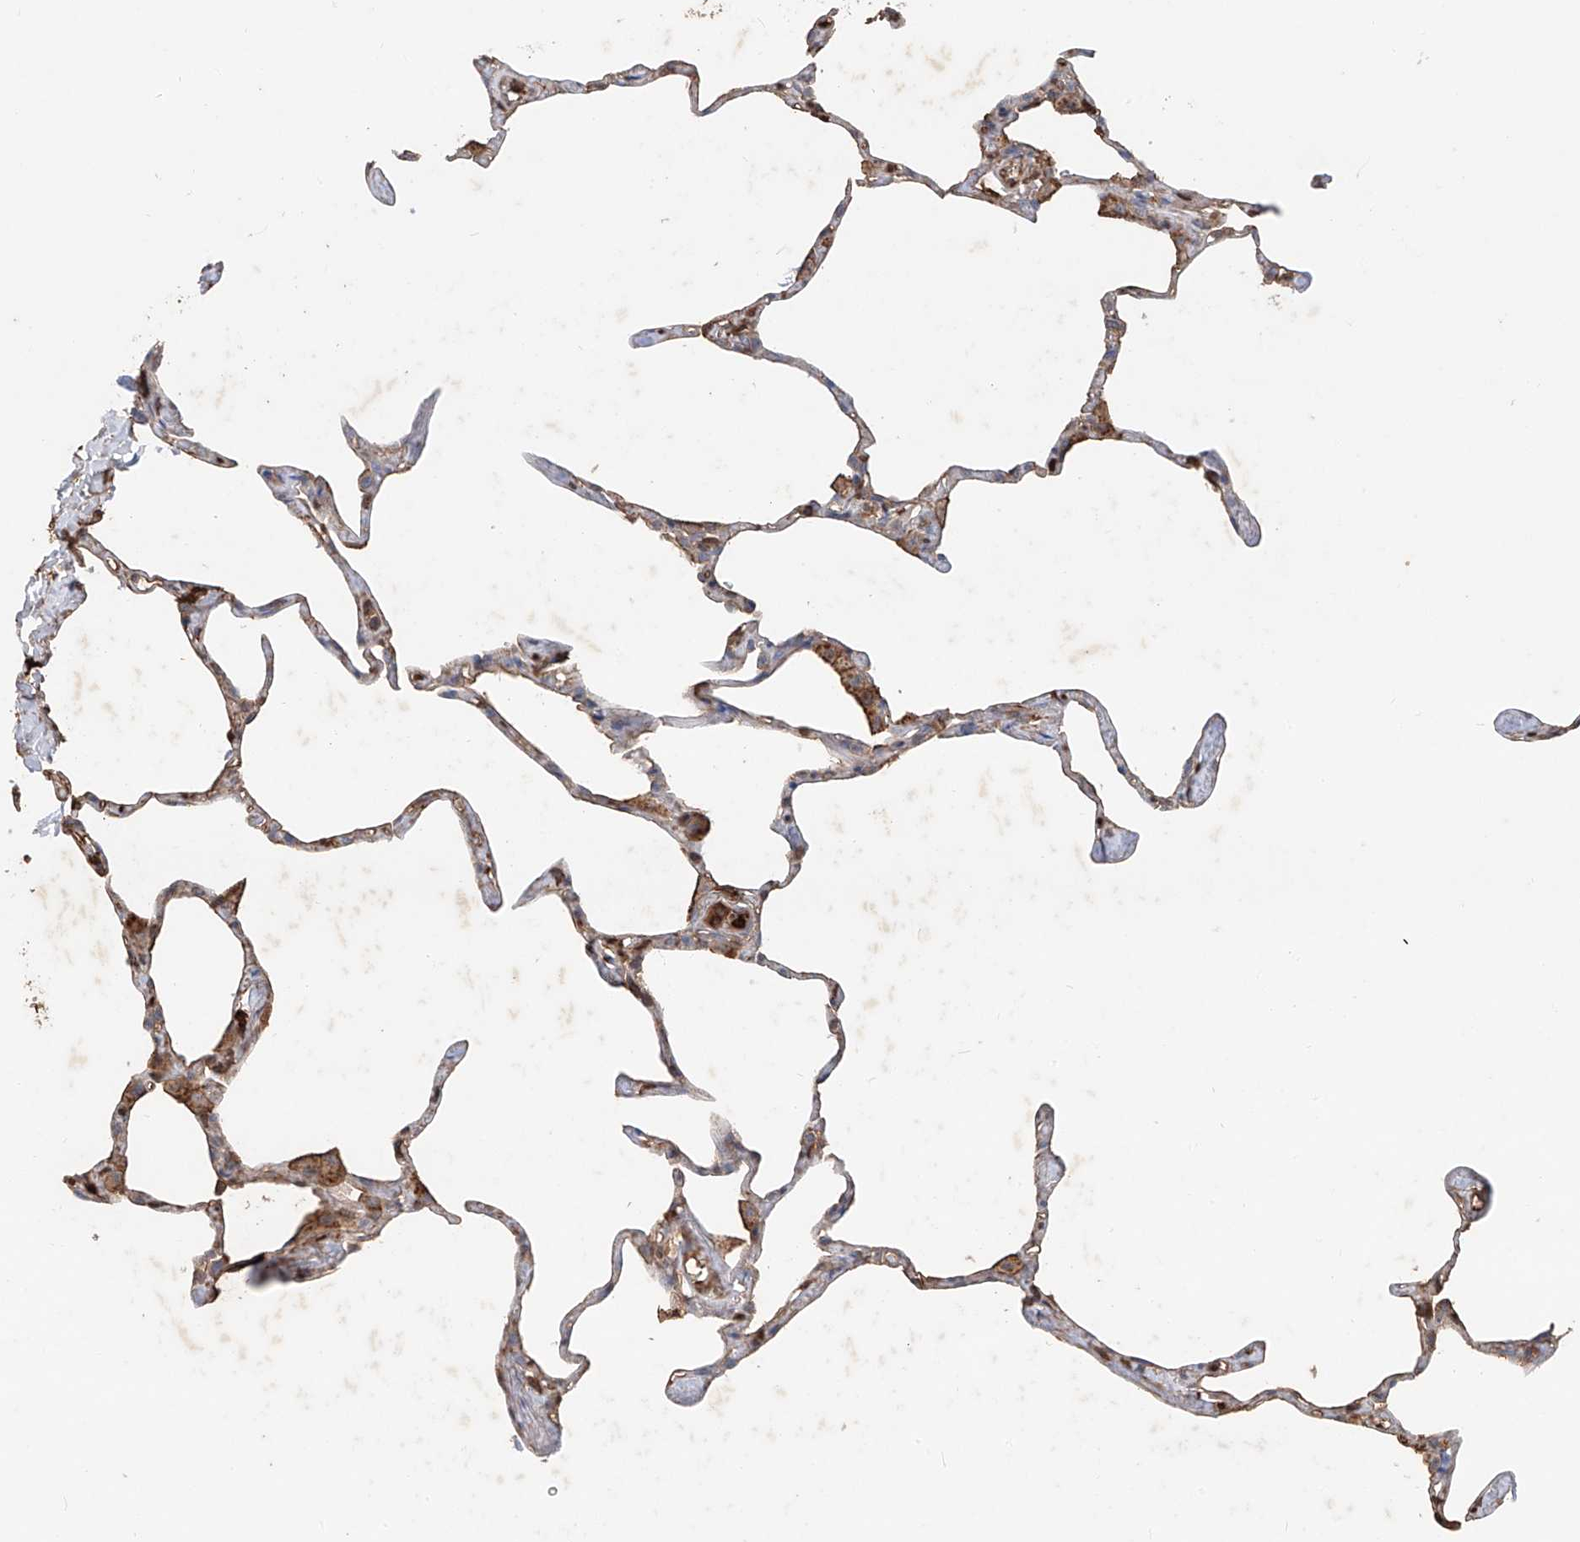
{"staining": {"intensity": "negative", "quantity": "none", "location": "none"}, "tissue": "lung", "cell_type": "Alveolar cells", "image_type": "normal", "snomed": [{"axis": "morphology", "description": "Normal tissue, NOS"}, {"axis": "topography", "description": "Lung"}], "caption": "A histopathology image of human lung is negative for staining in alveolar cells. Nuclei are stained in blue.", "gene": "EDN1", "patient": {"sex": "male", "age": 65}}